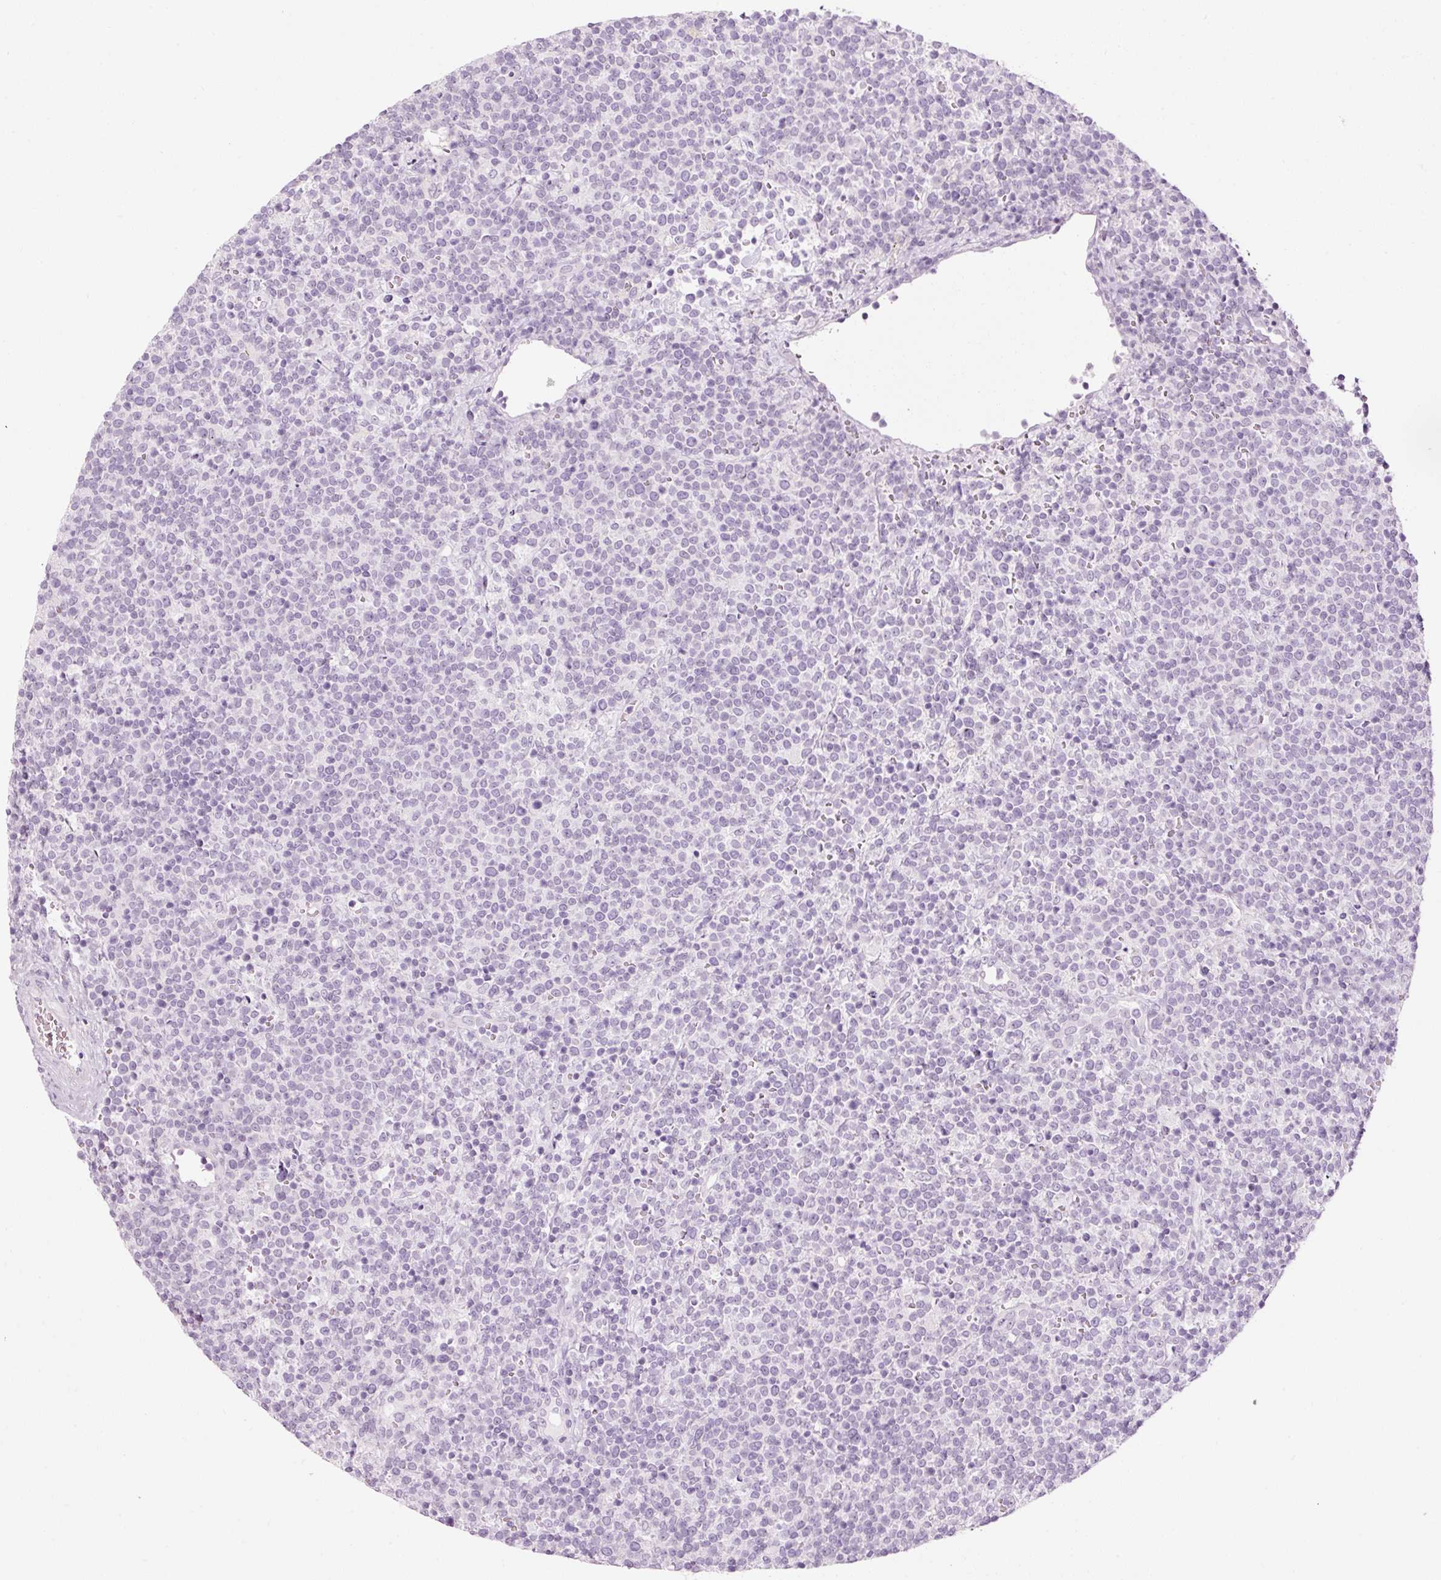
{"staining": {"intensity": "negative", "quantity": "none", "location": "none"}, "tissue": "lymphoma", "cell_type": "Tumor cells", "image_type": "cancer", "snomed": [{"axis": "morphology", "description": "Malignant lymphoma, non-Hodgkin's type, High grade"}, {"axis": "topography", "description": "Lymph node"}], "caption": "High magnification brightfield microscopy of malignant lymphoma, non-Hodgkin's type (high-grade) stained with DAB (brown) and counterstained with hematoxylin (blue): tumor cells show no significant staining. (Stains: DAB (3,3'-diaminobenzidine) IHC with hematoxylin counter stain, Microscopy: brightfield microscopy at high magnification).", "gene": "ANKRD20A1", "patient": {"sex": "male", "age": 61}}